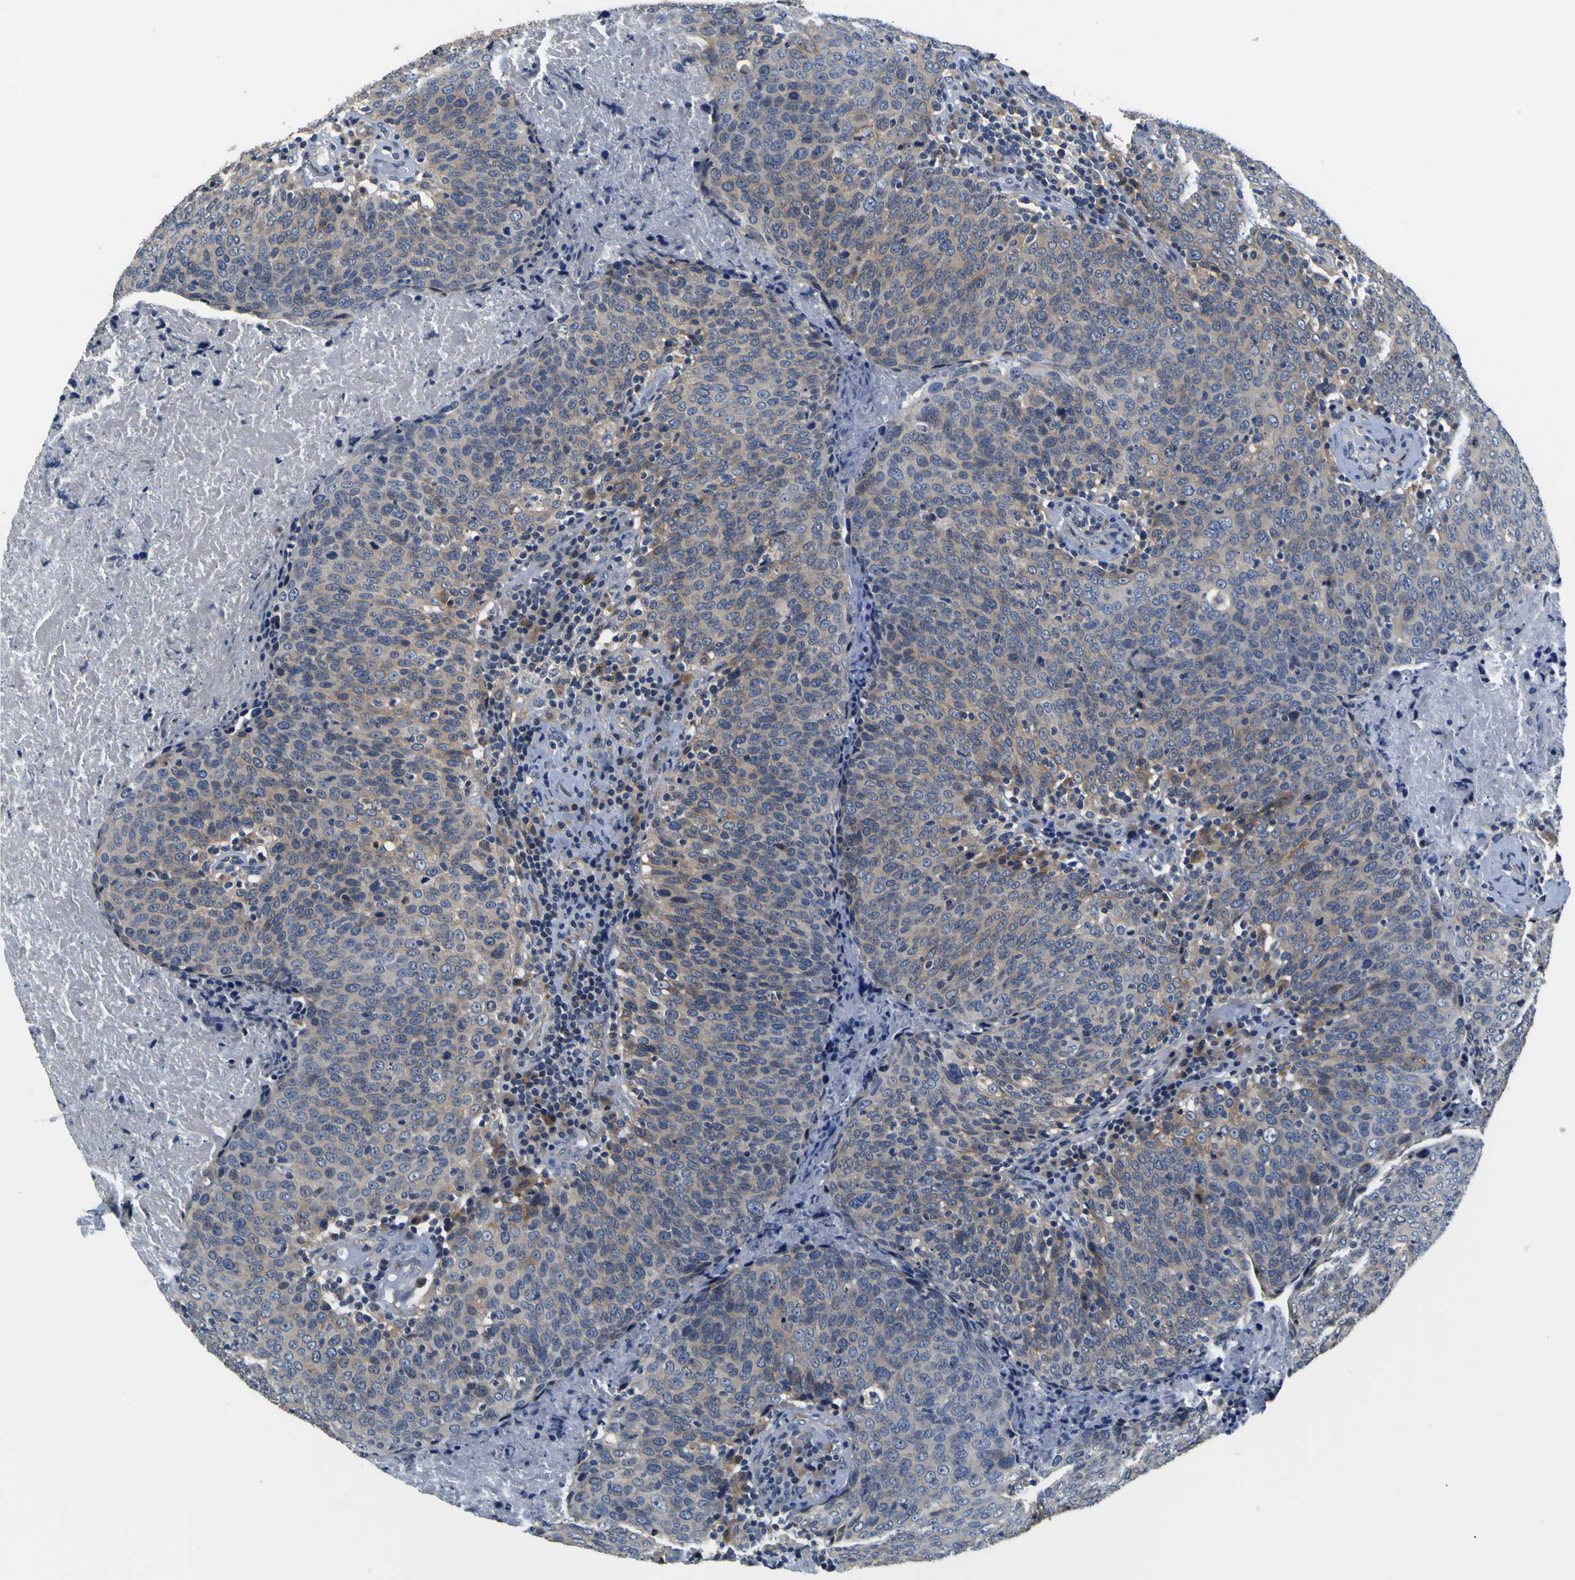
{"staining": {"intensity": "weak", "quantity": "25%-75%", "location": "cytoplasmic/membranous"}, "tissue": "head and neck cancer", "cell_type": "Tumor cells", "image_type": "cancer", "snomed": [{"axis": "morphology", "description": "Squamous cell carcinoma, NOS"}, {"axis": "morphology", "description": "Squamous cell carcinoma, metastatic, NOS"}, {"axis": "topography", "description": "Lymph node"}, {"axis": "topography", "description": "Head-Neck"}], "caption": "DAB immunohistochemical staining of human squamous cell carcinoma (head and neck) reveals weak cytoplasmic/membranous protein positivity in approximately 25%-75% of tumor cells. The staining is performed using DAB (3,3'-diaminobenzidine) brown chromogen to label protein expression. The nuclei are counter-stained blue using hematoxylin.", "gene": "EPHB4", "patient": {"sex": "male", "age": 62}}